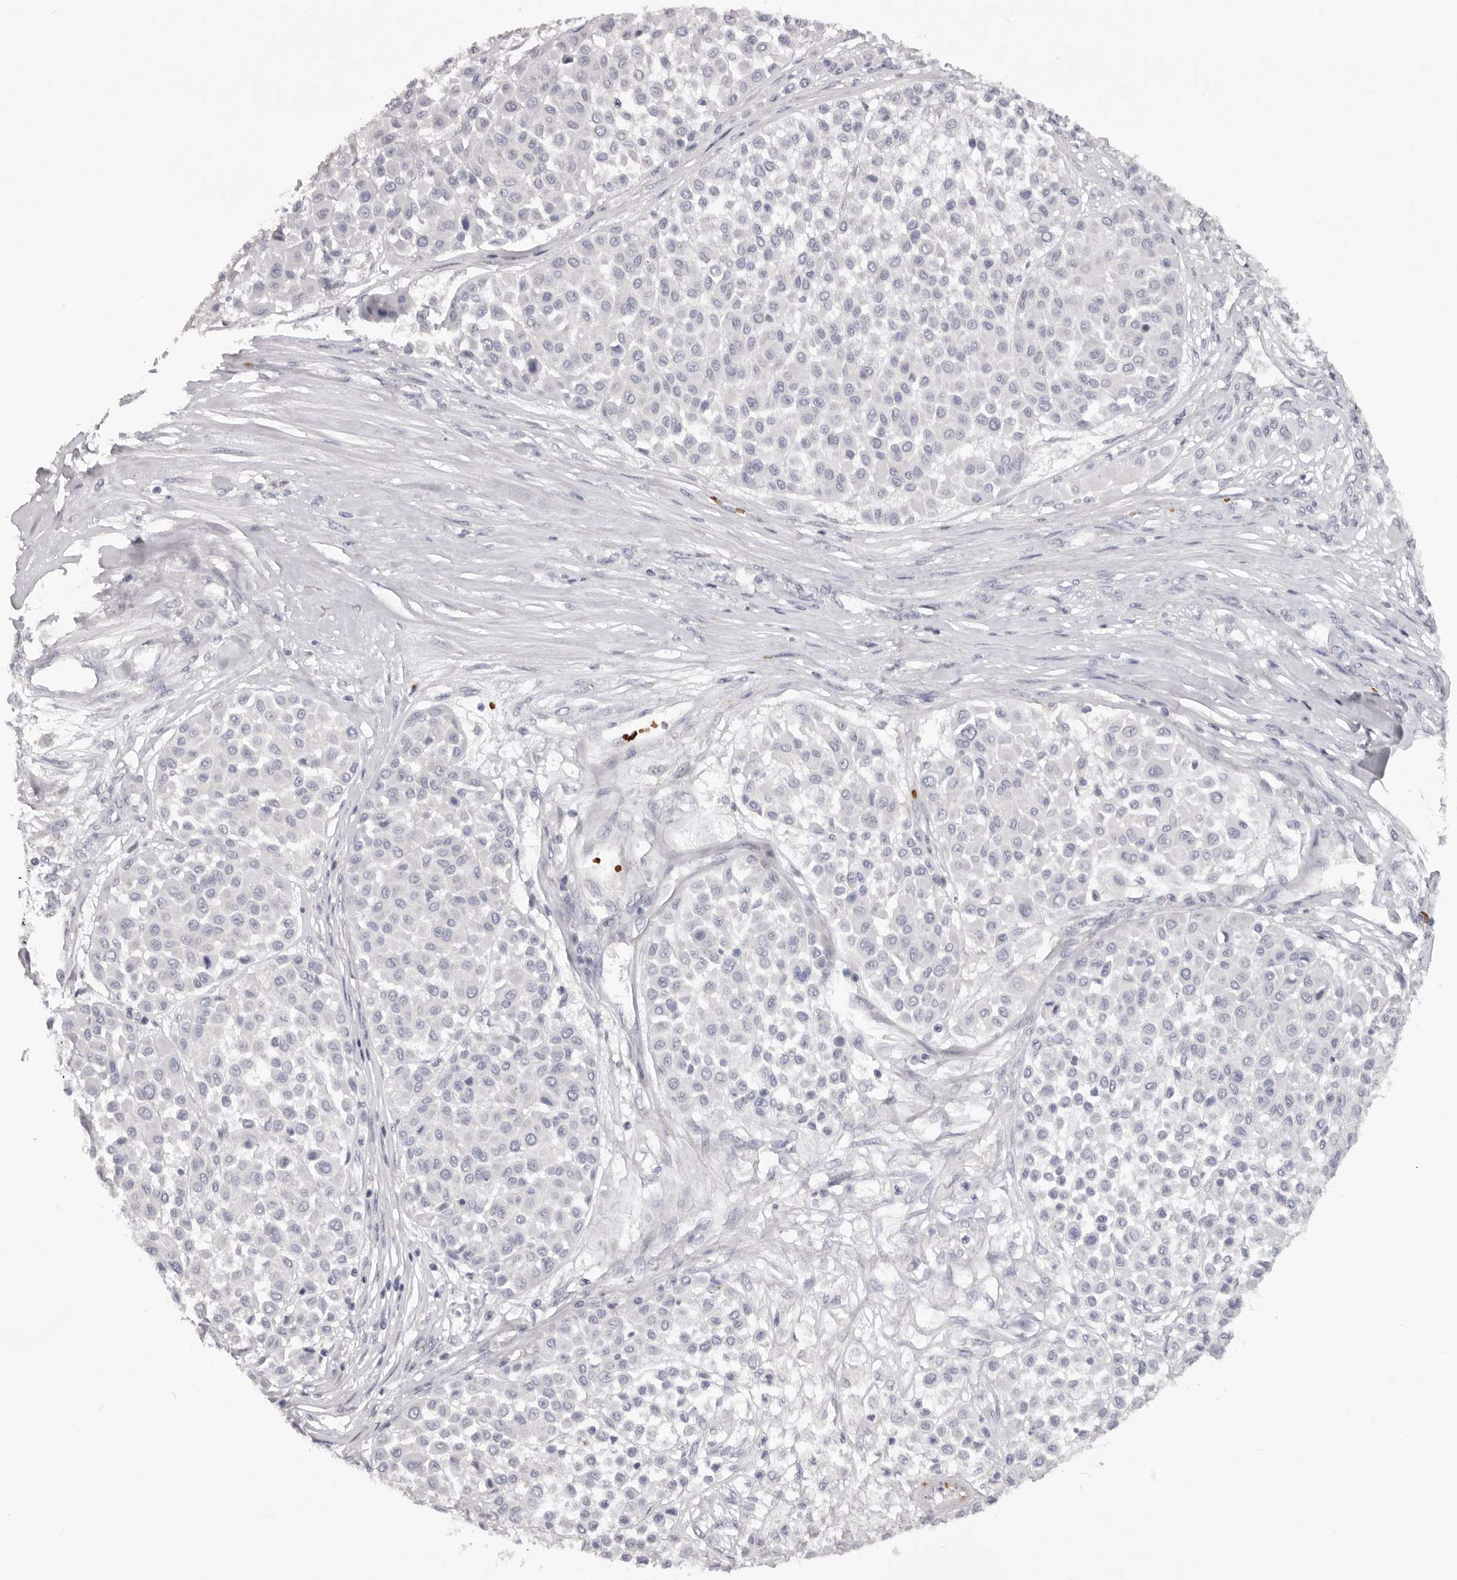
{"staining": {"intensity": "negative", "quantity": "none", "location": "none"}, "tissue": "melanoma", "cell_type": "Tumor cells", "image_type": "cancer", "snomed": [{"axis": "morphology", "description": "Malignant melanoma, Metastatic site"}, {"axis": "topography", "description": "Soft tissue"}], "caption": "Tumor cells show no significant expression in malignant melanoma (metastatic site).", "gene": "TNR", "patient": {"sex": "male", "age": 41}}